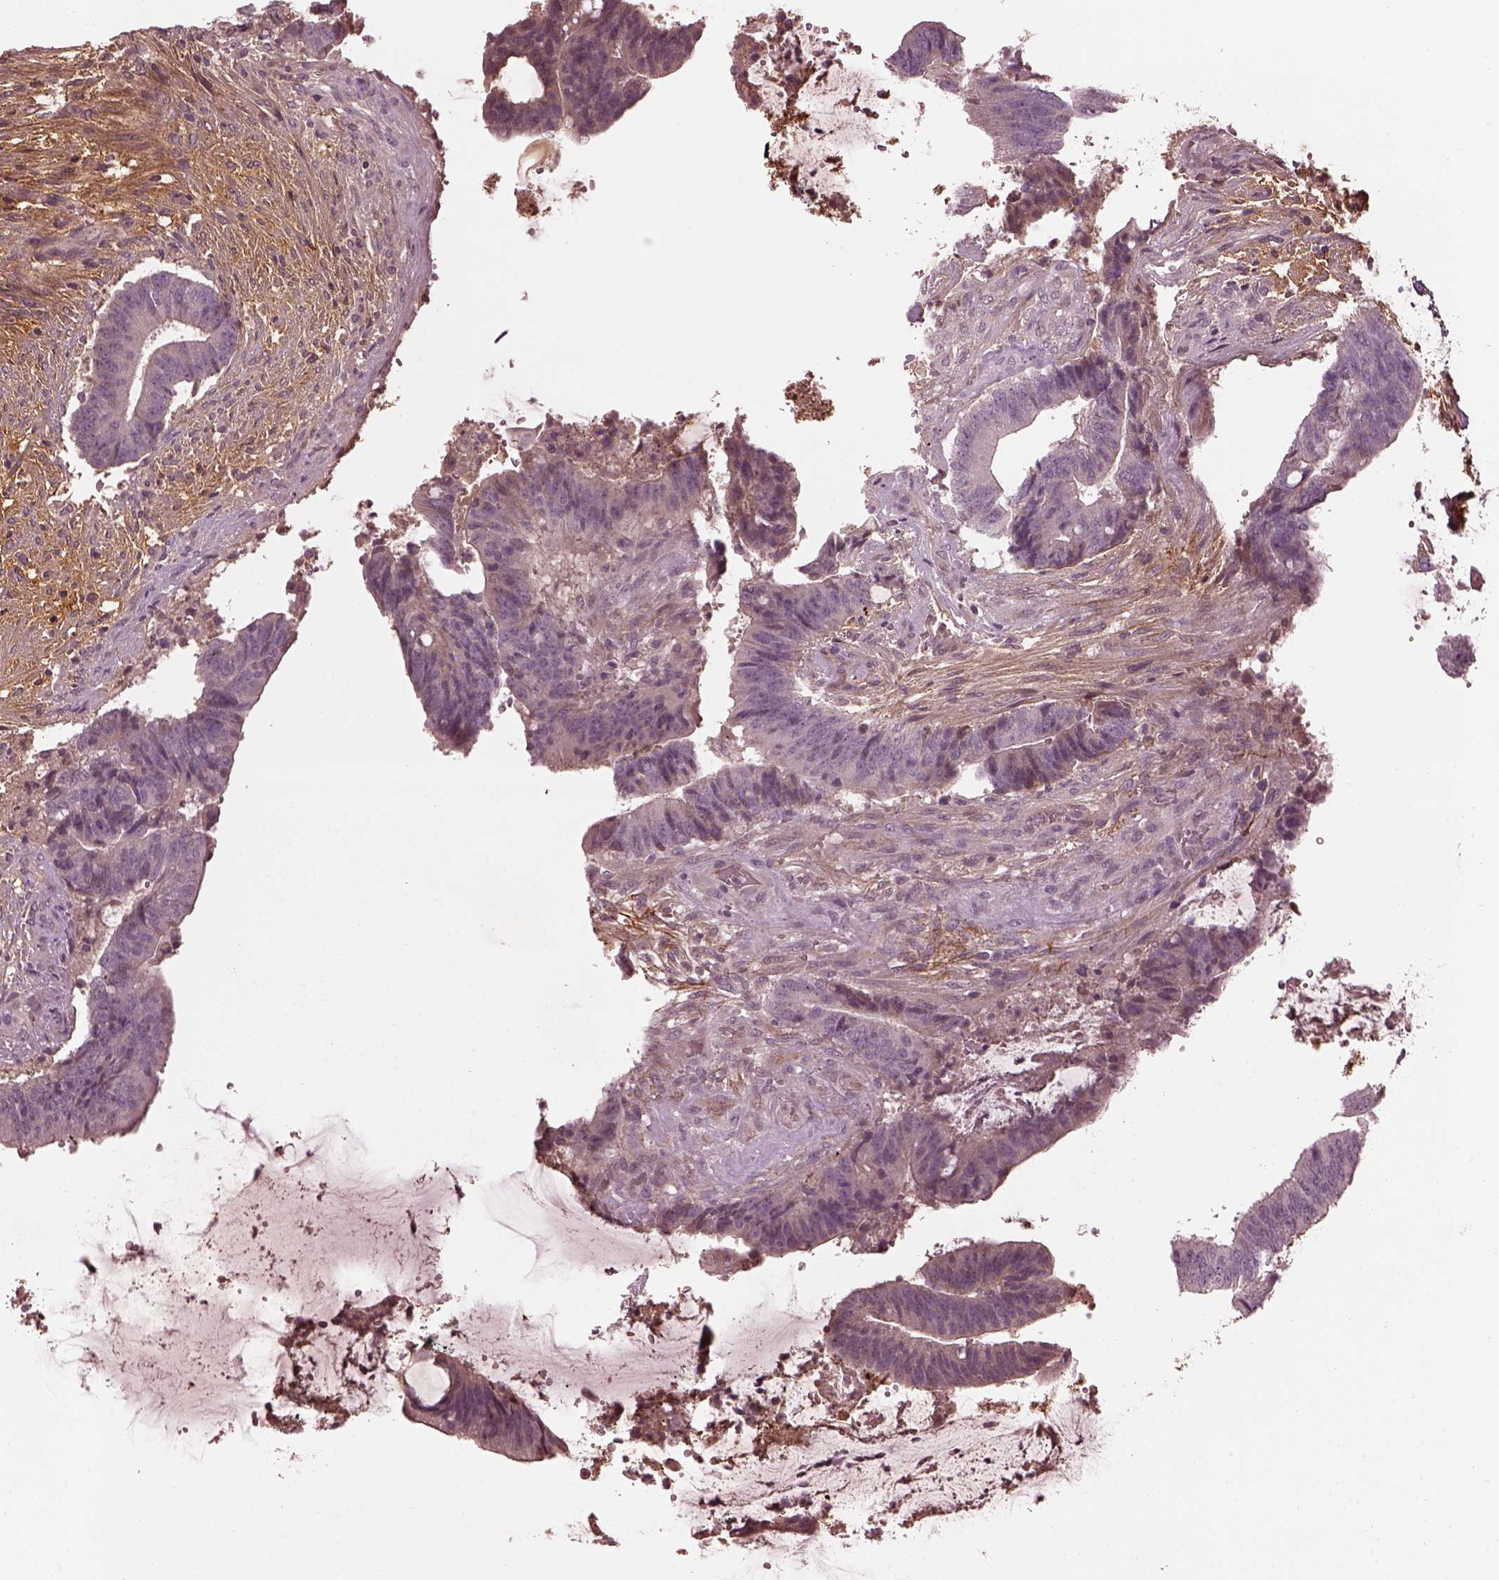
{"staining": {"intensity": "negative", "quantity": "none", "location": "none"}, "tissue": "colorectal cancer", "cell_type": "Tumor cells", "image_type": "cancer", "snomed": [{"axis": "morphology", "description": "Adenocarcinoma, NOS"}, {"axis": "topography", "description": "Colon"}], "caption": "Human colorectal cancer stained for a protein using IHC exhibits no expression in tumor cells.", "gene": "EFEMP1", "patient": {"sex": "female", "age": 43}}